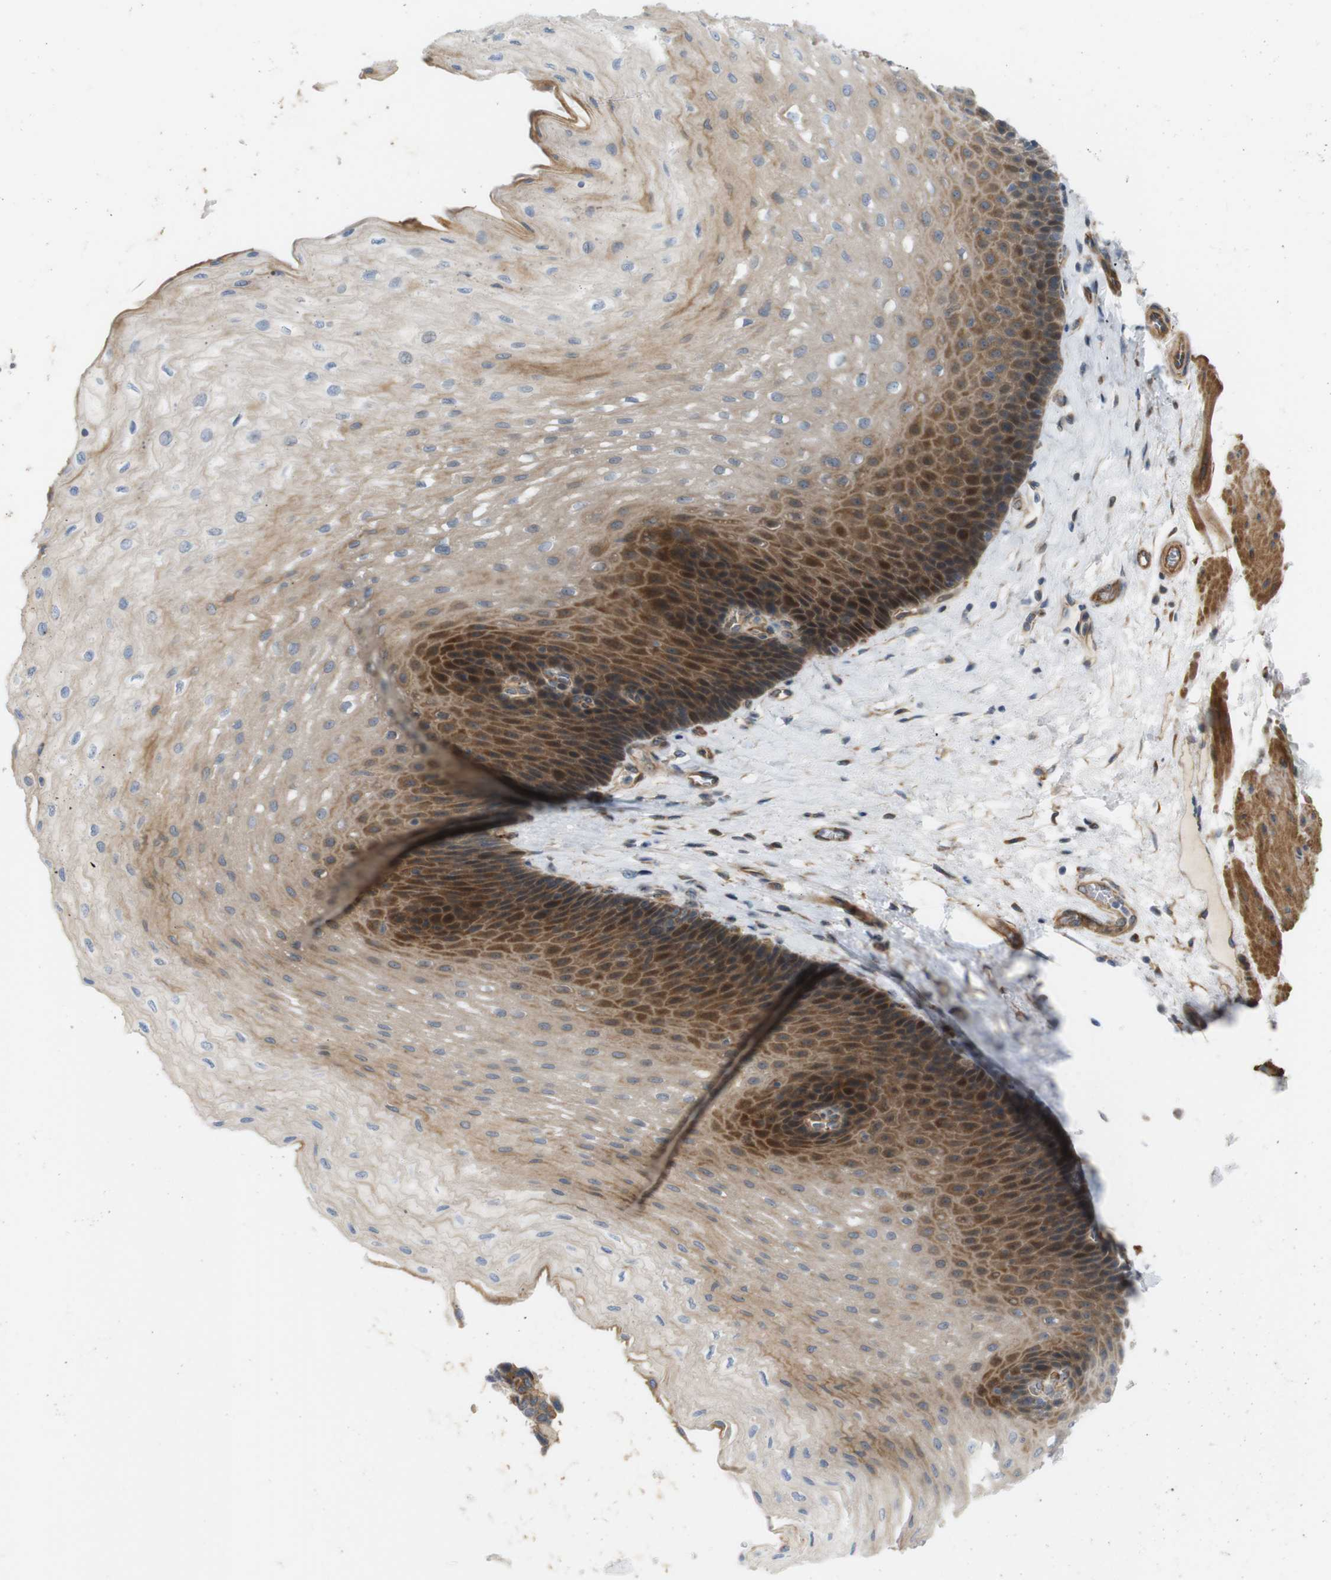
{"staining": {"intensity": "strong", "quantity": "25%-75%", "location": "cytoplasmic/membranous"}, "tissue": "esophagus", "cell_type": "Squamous epithelial cells", "image_type": "normal", "snomed": [{"axis": "morphology", "description": "Normal tissue, NOS"}, {"axis": "topography", "description": "Esophagus"}], "caption": "Immunohistochemistry (IHC) photomicrograph of unremarkable esophagus: esophagus stained using immunohistochemistry demonstrates high levels of strong protein expression localized specifically in the cytoplasmic/membranous of squamous epithelial cells, appearing as a cytoplasmic/membranous brown color.", "gene": "RPTOR", "patient": {"sex": "female", "age": 72}}